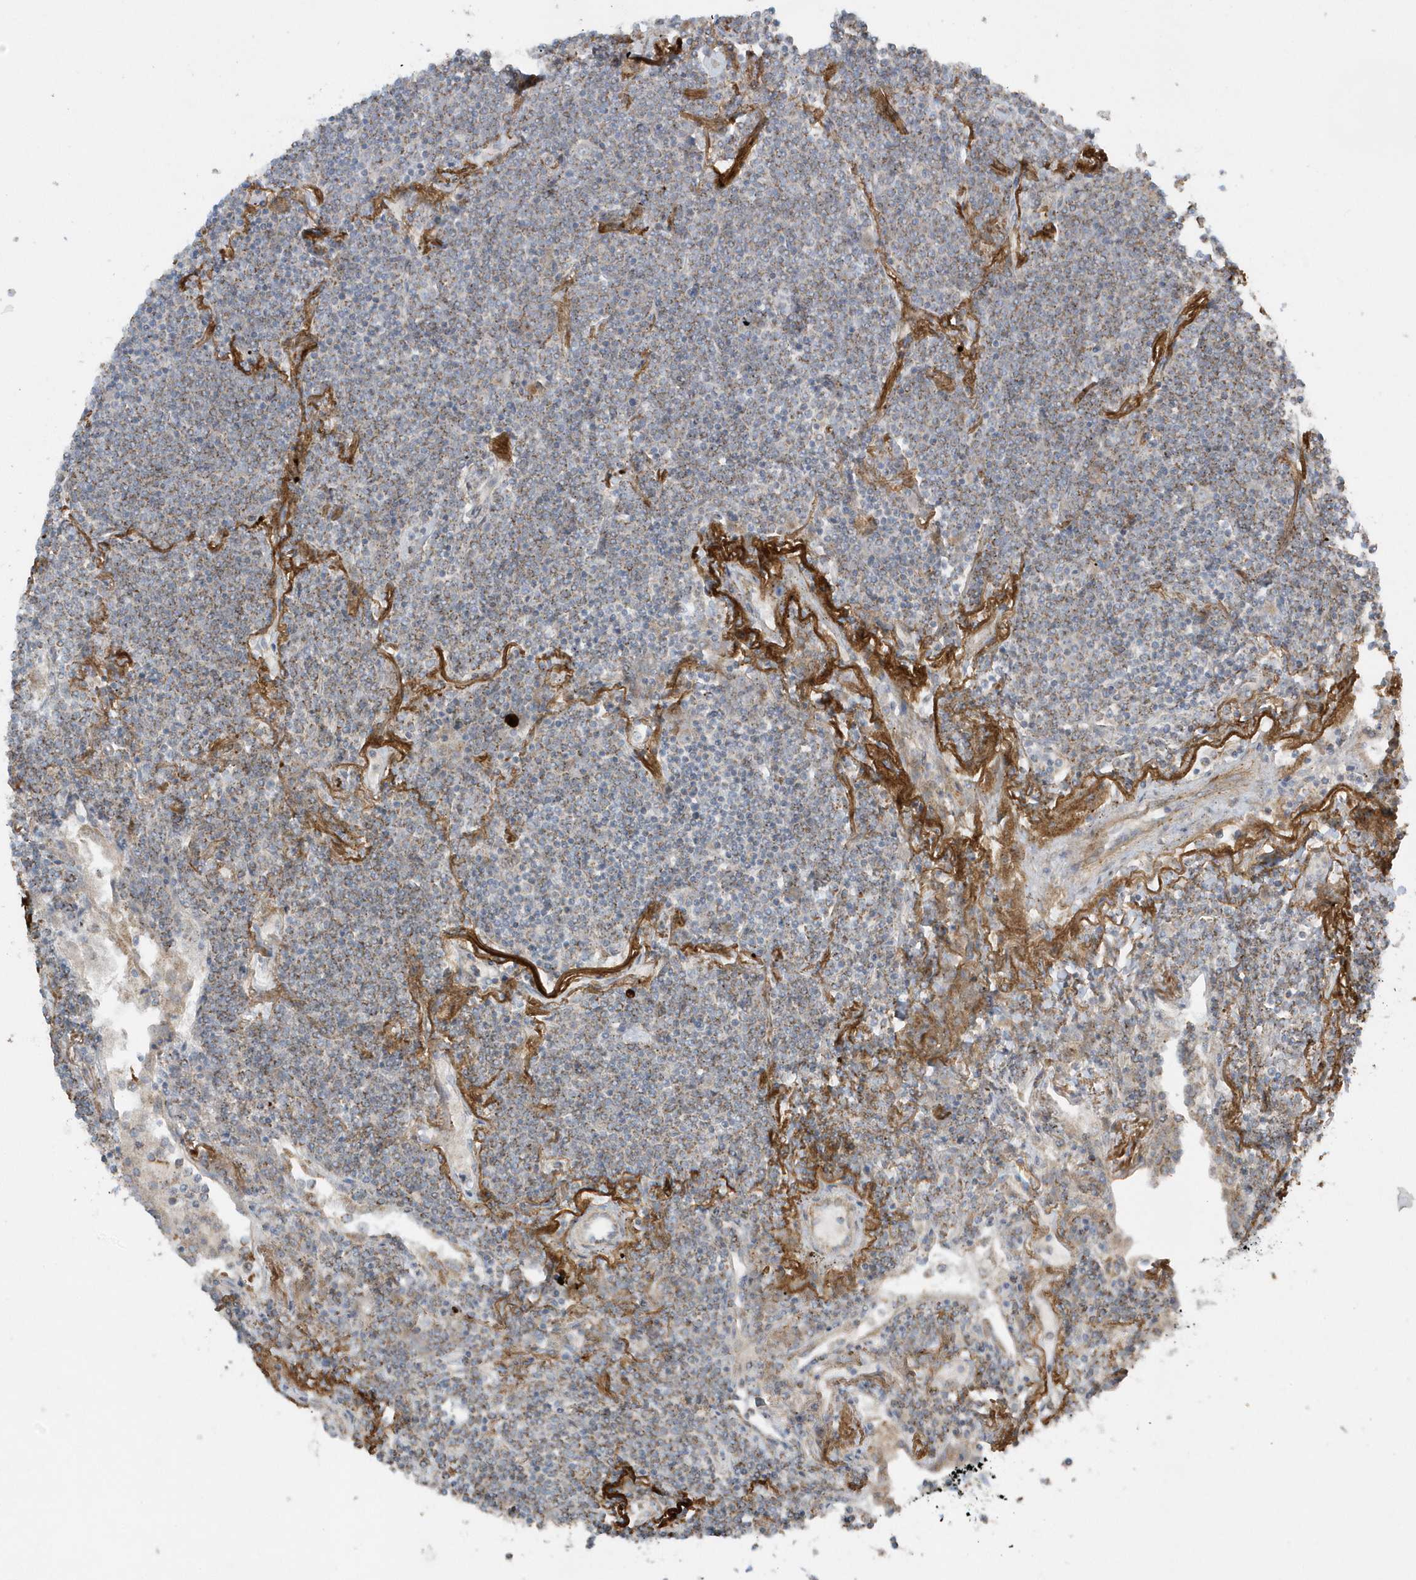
{"staining": {"intensity": "moderate", "quantity": "25%-75%", "location": "cytoplasmic/membranous"}, "tissue": "lymphoma", "cell_type": "Tumor cells", "image_type": "cancer", "snomed": [{"axis": "morphology", "description": "Malignant lymphoma, non-Hodgkin's type, Low grade"}, {"axis": "topography", "description": "Lung"}], "caption": "This micrograph displays immunohistochemistry staining of human low-grade malignant lymphoma, non-Hodgkin's type, with medium moderate cytoplasmic/membranous staining in approximately 25%-75% of tumor cells.", "gene": "SLC38A2", "patient": {"sex": "female", "age": 71}}